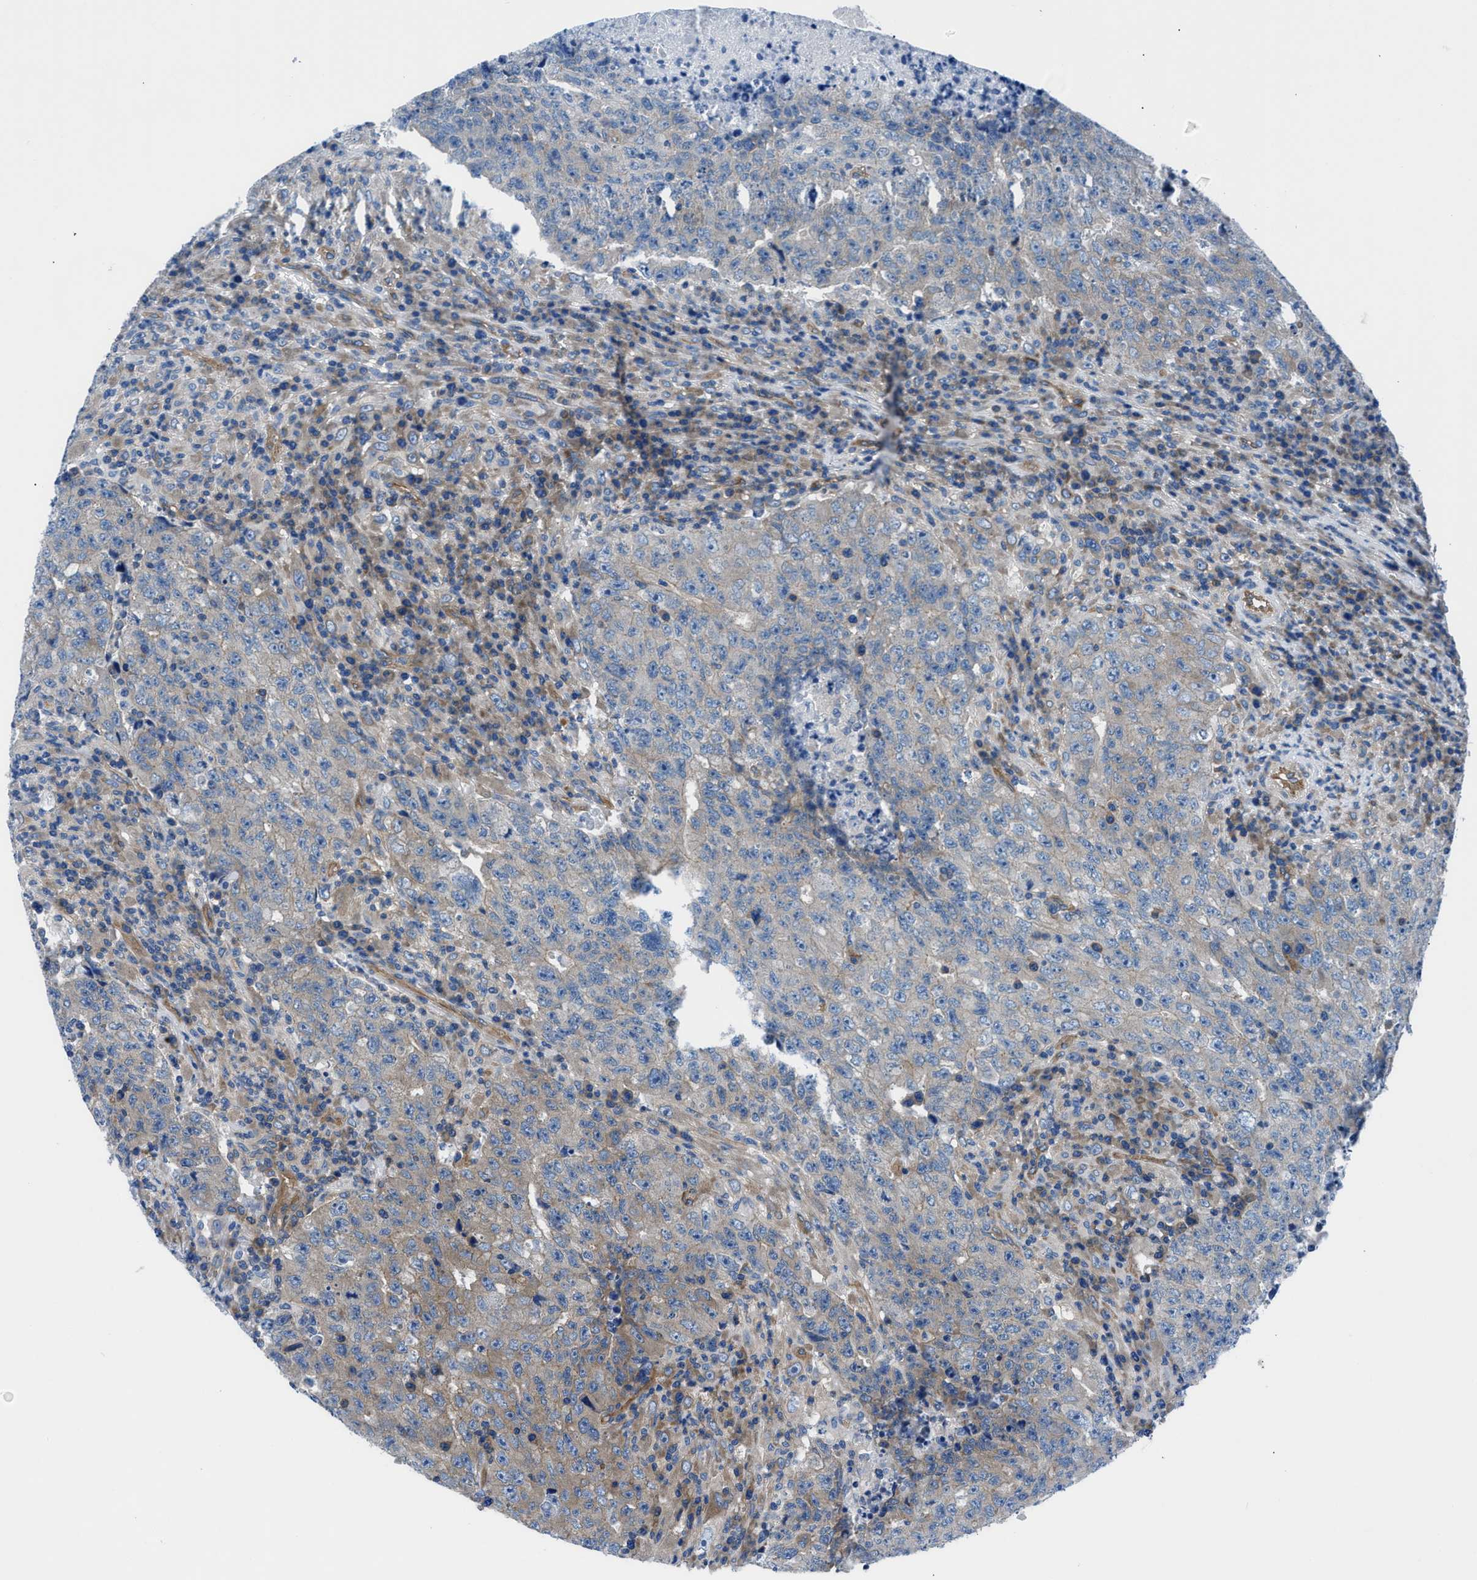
{"staining": {"intensity": "weak", "quantity": ">75%", "location": "cytoplasmic/membranous"}, "tissue": "testis cancer", "cell_type": "Tumor cells", "image_type": "cancer", "snomed": [{"axis": "morphology", "description": "Necrosis, NOS"}, {"axis": "morphology", "description": "Carcinoma, Embryonal, NOS"}, {"axis": "topography", "description": "Testis"}], "caption": "Tumor cells exhibit low levels of weak cytoplasmic/membranous staining in approximately >75% of cells in testis embryonal carcinoma.", "gene": "TRIP4", "patient": {"sex": "male", "age": 19}}